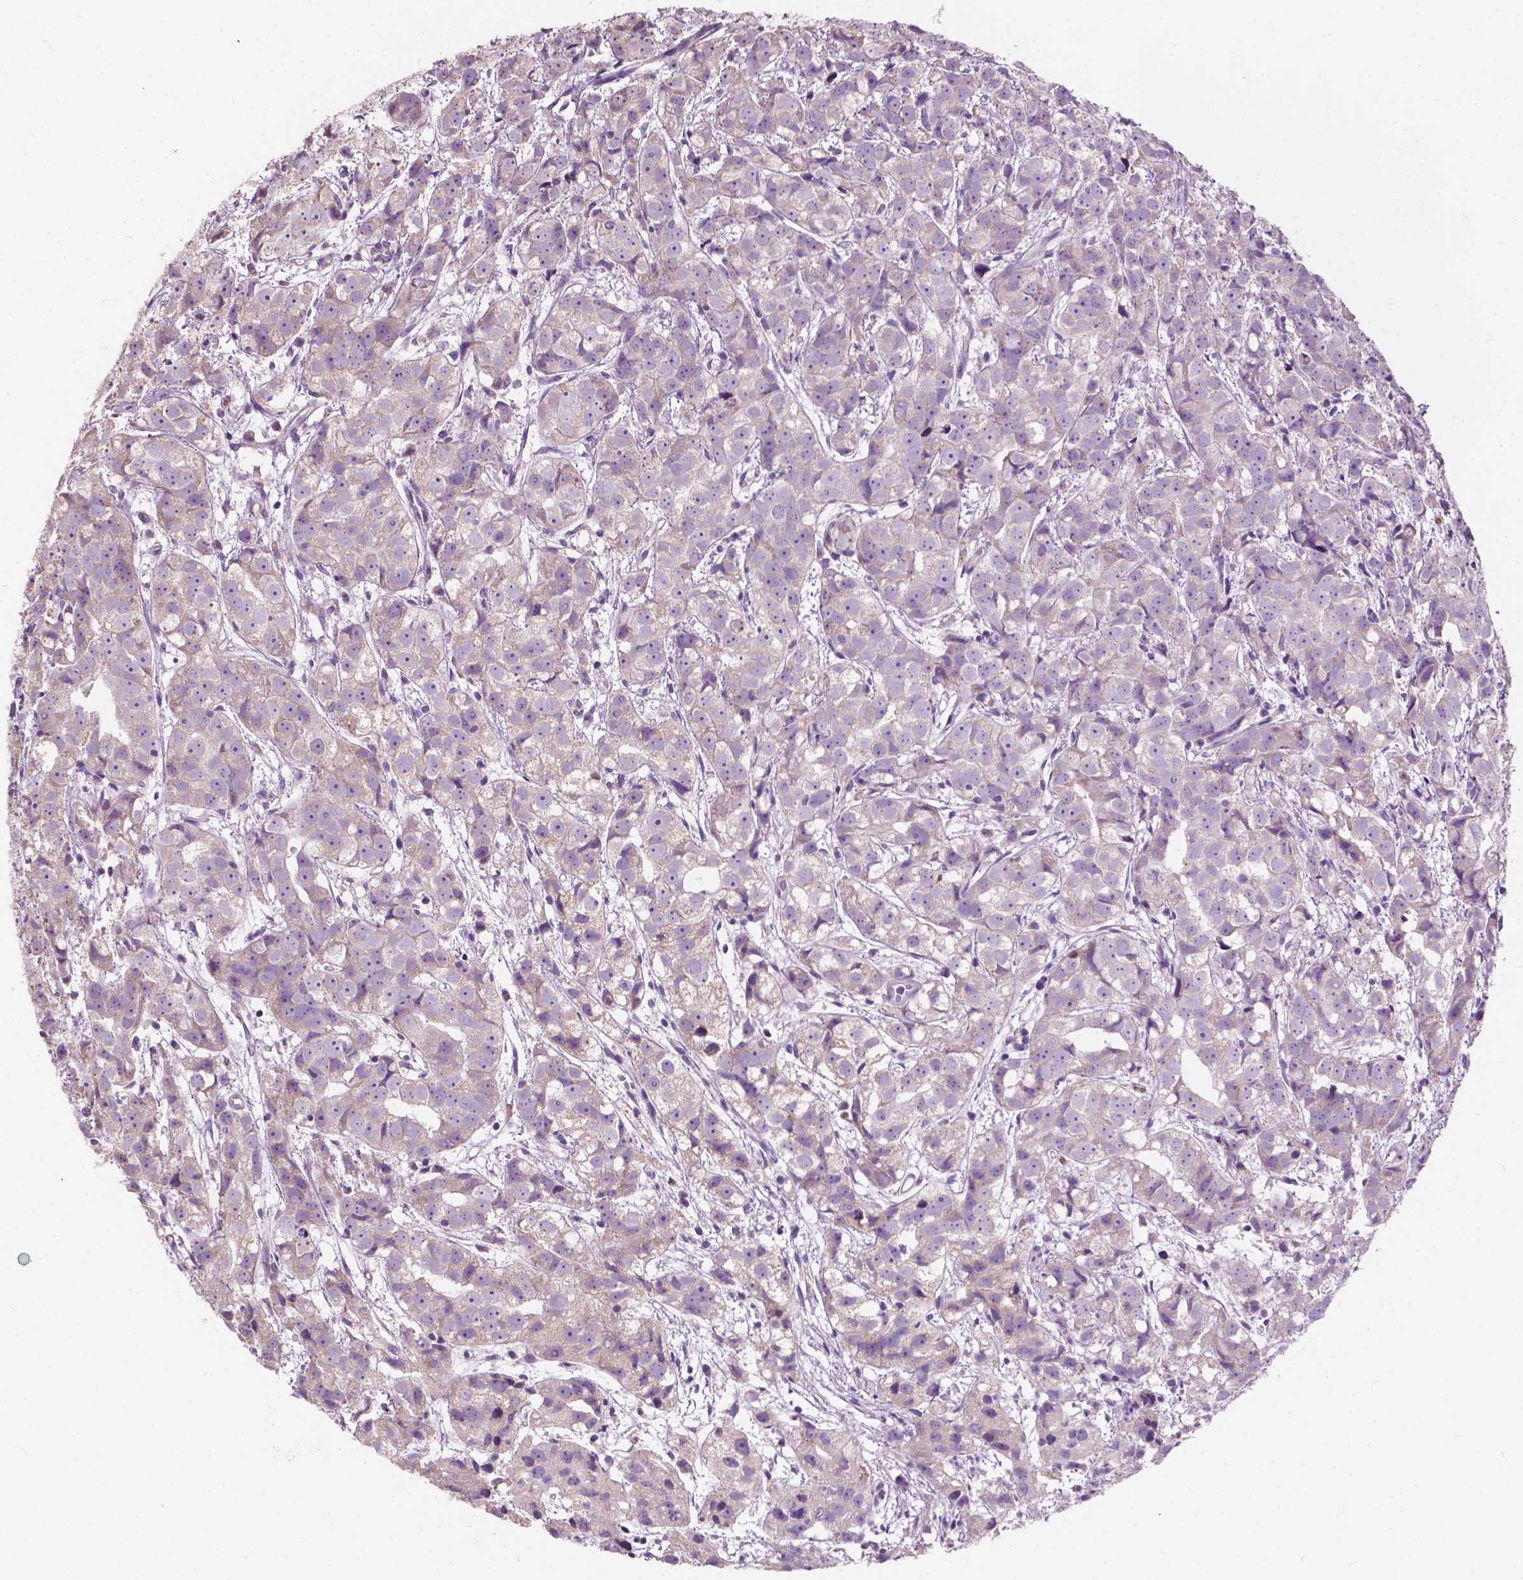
{"staining": {"intensity": "negative", "quantity": "none", "location": "none"}, "tissue": "prostate cancer", "cell_type": "Tumor cells", "image_type": "cancer", "snomed": [{"axis": "morphology", "description": "Adenocarcinoma, High grade"}, {"axis": "topography", "description": "Prostate"}], "caption": "This is an immunohistochemistry (IHC) histopathology image of human prostate high-grade adenocarcinoma. There is no positivity in tumor cells.", "gene": "NDUFS1", "patient": {"sex": "male", "age": 68}}